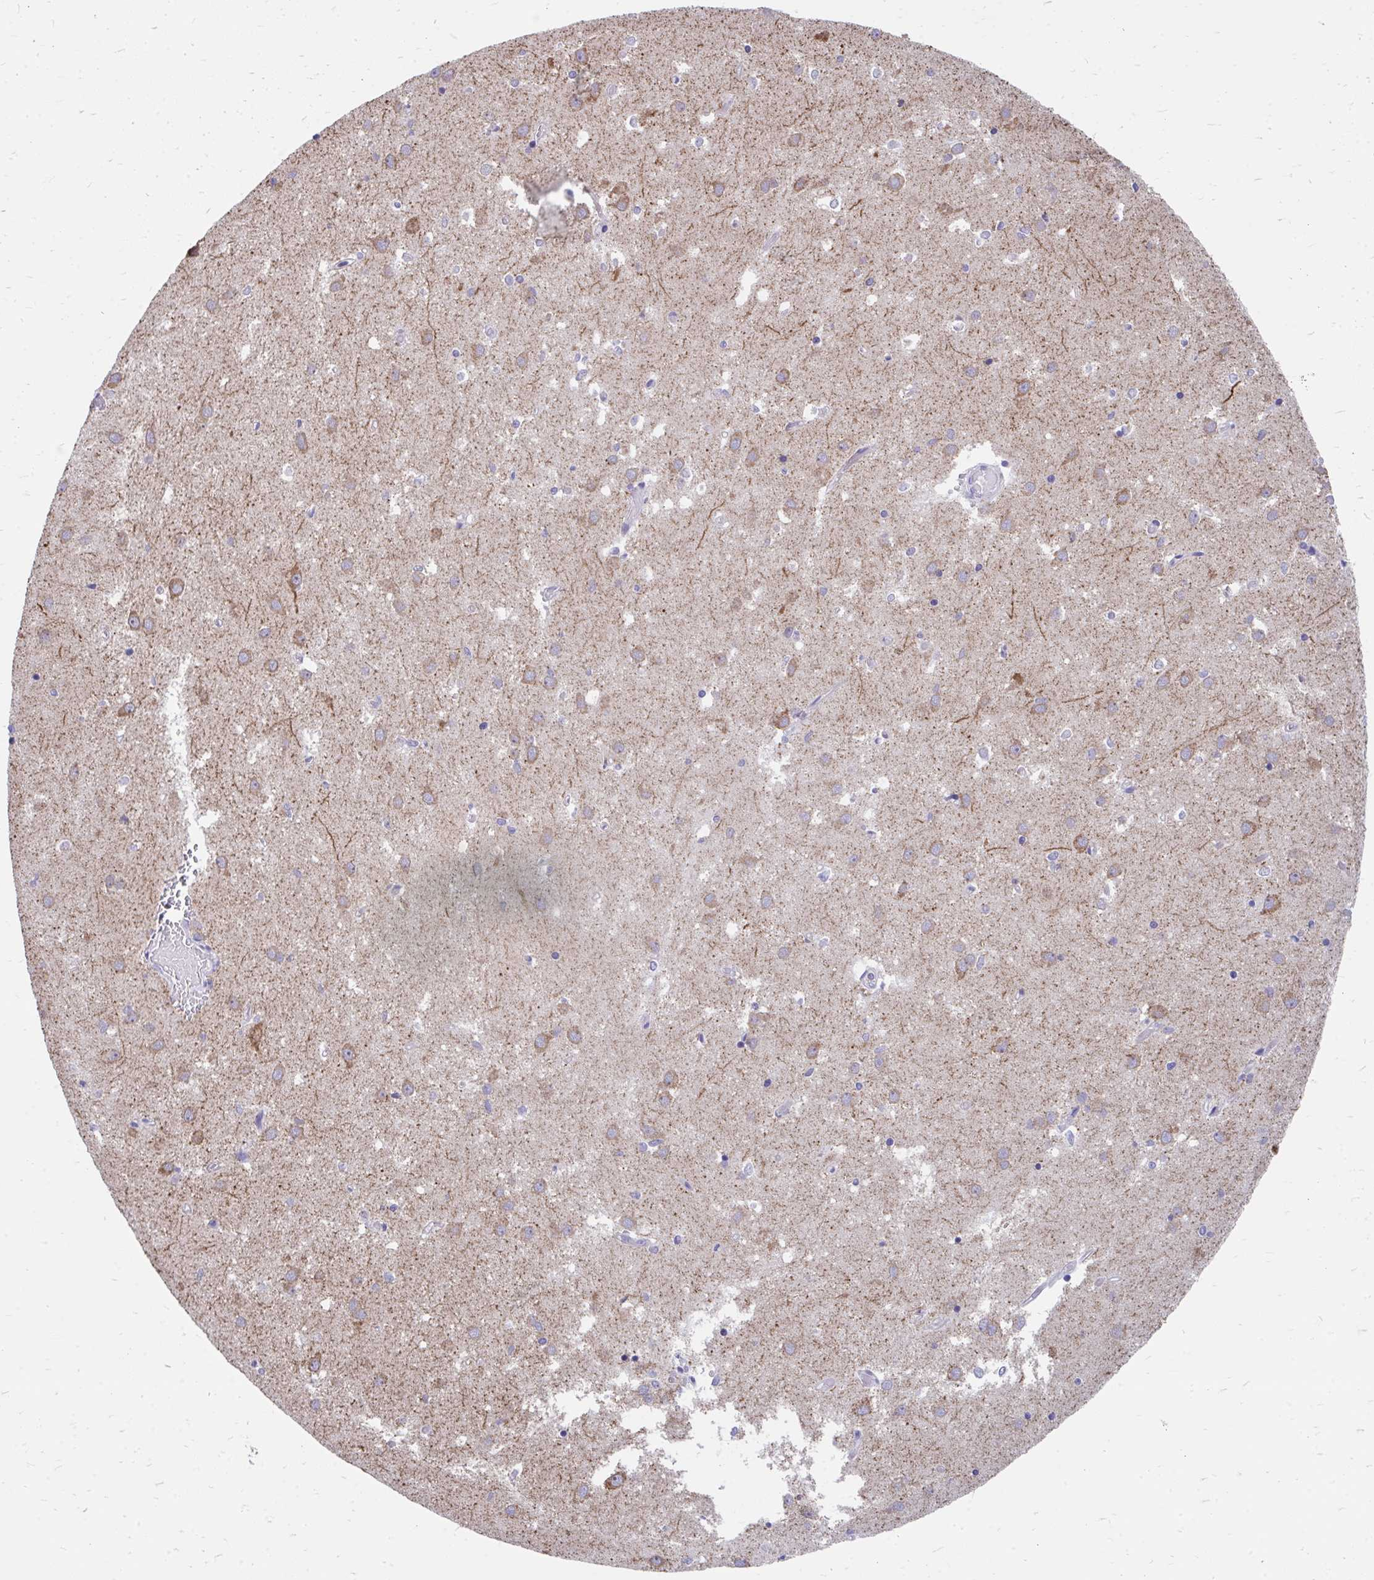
{"staining": {"intensity": "moderate", "quantity": "25%-75%", "location": "cytoplasmic/membranous"}, "tissue": "caudate", "cell_type": "Glial cells", "image_type": "normal", "snomed": [{"axis": "morphology", "description": "Normal tissue, NOS"}, {"axis": "topography", "description": "Lateral ventricle wall"}], "caption": "A medium amount of moderate cytoplasmic/membranous staining is appreciated in about 25%-75% of glial cells in normal caudate.", "gene": "FHIP1B", "patient": {"sex": "male", "age": 70}}